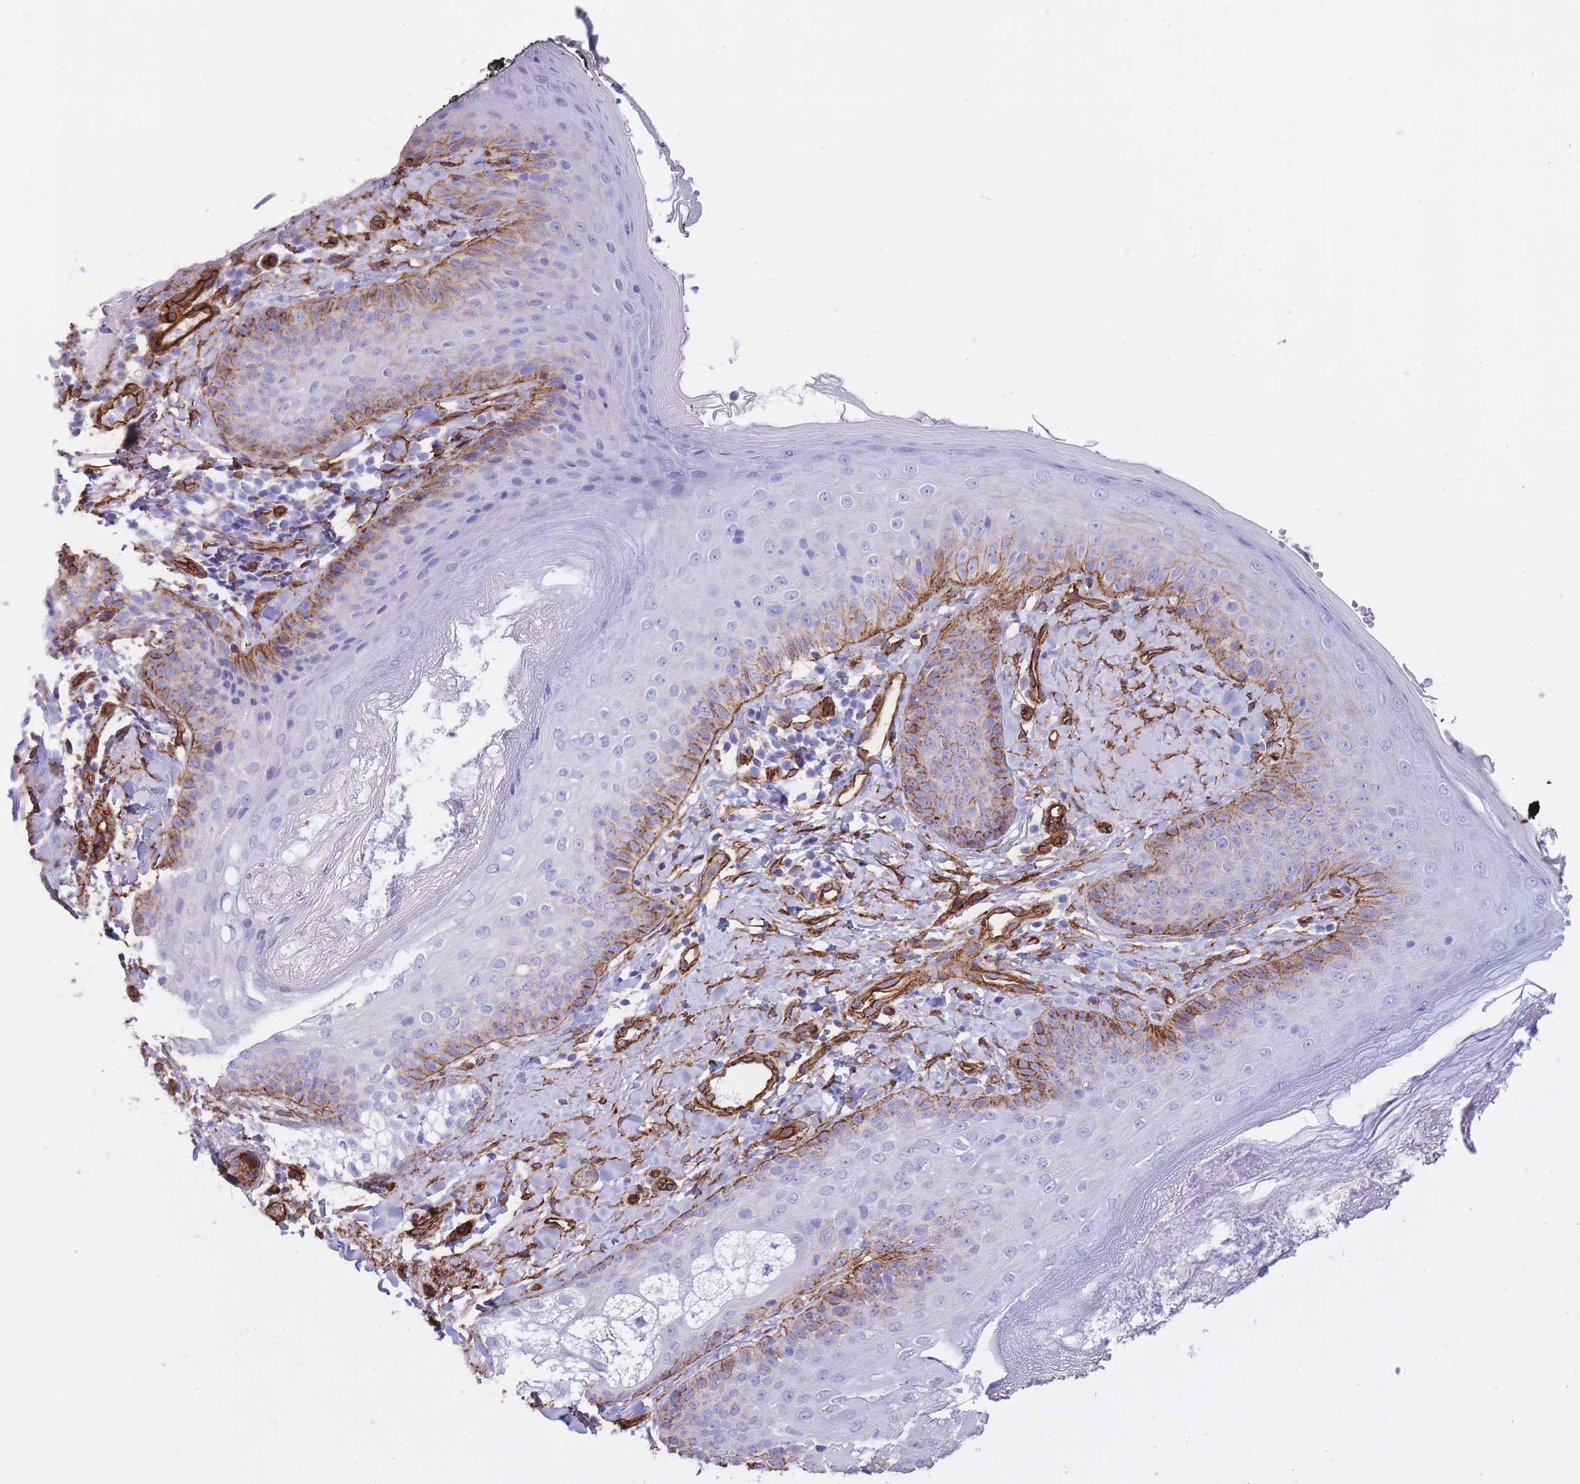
{"staining": {"intensity": "negative", "quantity": "none", "location": "none"}, "tissue": "skin", "cell_type": "Fibroblasts", "image_type": "normal", "snomed": [{"axis": "morphology", "description": "Normal tissue, NOS"}, {"axis": "topography", "description": "Skin"}], "caption": "Micrograph shows no protein positivity in fibroblasts of benign skin. (Brightfield microscopy of DAB immunohistochemistry (IHC) at high magnification).", "gene": "CAVIN1", "patient": {"sex": "male", "age": 57}}